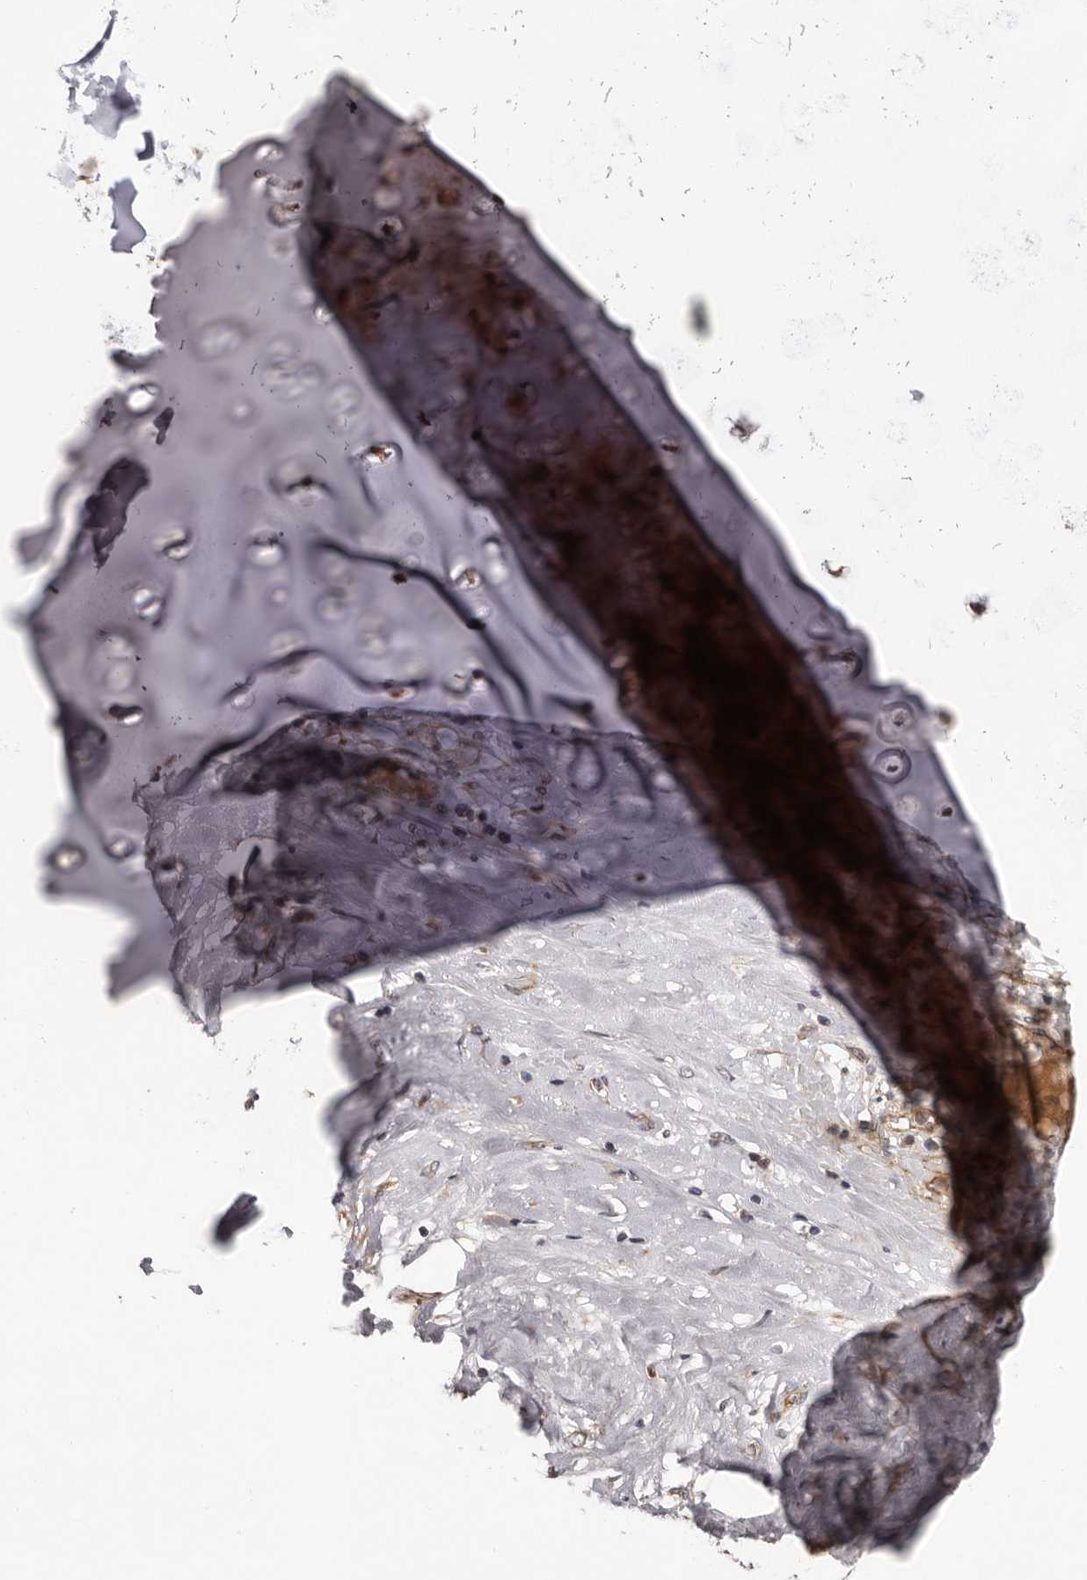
{"staining": {"intensity": "weak", "quantity": ">75%", "location": "cytoplasmic/membranous"}, "tissue": "adipose tissue", "cell_type": "Adipocytes", "image_type": "normal", "snomed": [{"axis": "morphology", "description": "Normal tissue, NOS"}, {"axis": "morphology", "description": "Basal cell carcinoma"}, {"axis": "topography", "description": "Cartilage tissue"}, {"axis": "topography", "description": "Nasopharynx"}, {"axis": "topography", "description": "Oral tissue"}], "caption": "The histopathology image demonstrates a brown stain indicating the presence of a protein in the cytoplasmic/membranous of adipocytes in adipose tissue.", "gene": "VPS37A", "patient": {"sex": "female", "age": 77}}